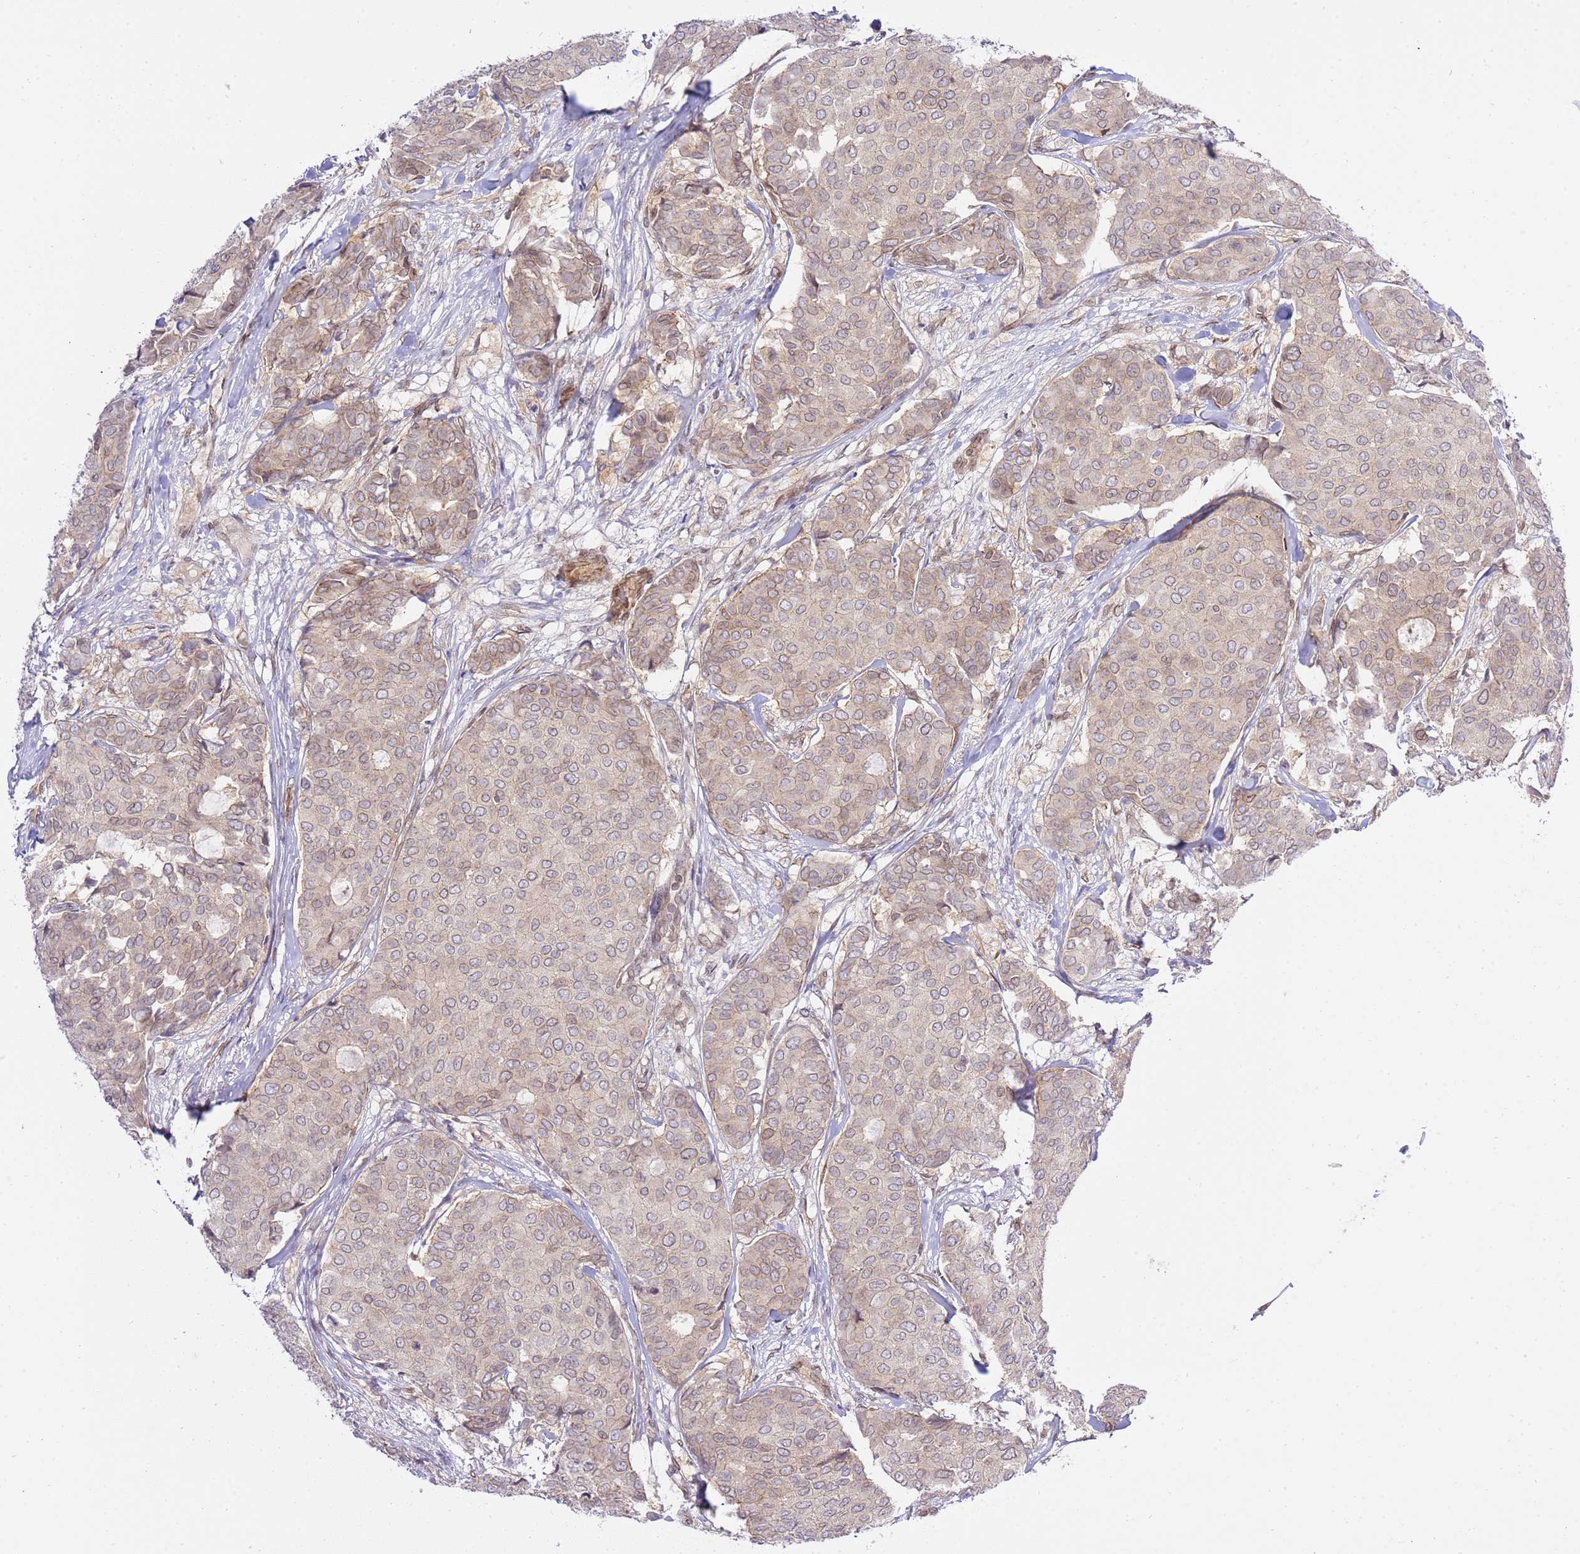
{"staining": {"intensity": "weak", "quantity": "25%-75%", "location": "cytoplasmic/membranous,nuclear"}, "tissue": "breast cancer", "cell_type": "Tumor cells", "image_type": "cancer", "snomed": [{"axis": "morphology", "description": "Duct carcinoma"}, {"axis": "topography", "description": "Breast"}], "caption": "Immunohistochemical staining of human breast cancer (infiltrating ductal carcinoma) reveals low levels of weak cytoplasmic/membranous and nuclear protein positivity in approximately 25%-75% of tumor cells. (Stains: DAB in brown, nuclei in blue, Microscopy: brightfield microscopy at high magnification).", "gene": "TRIM37", "patient": {"sex": "female", "age": 75}}